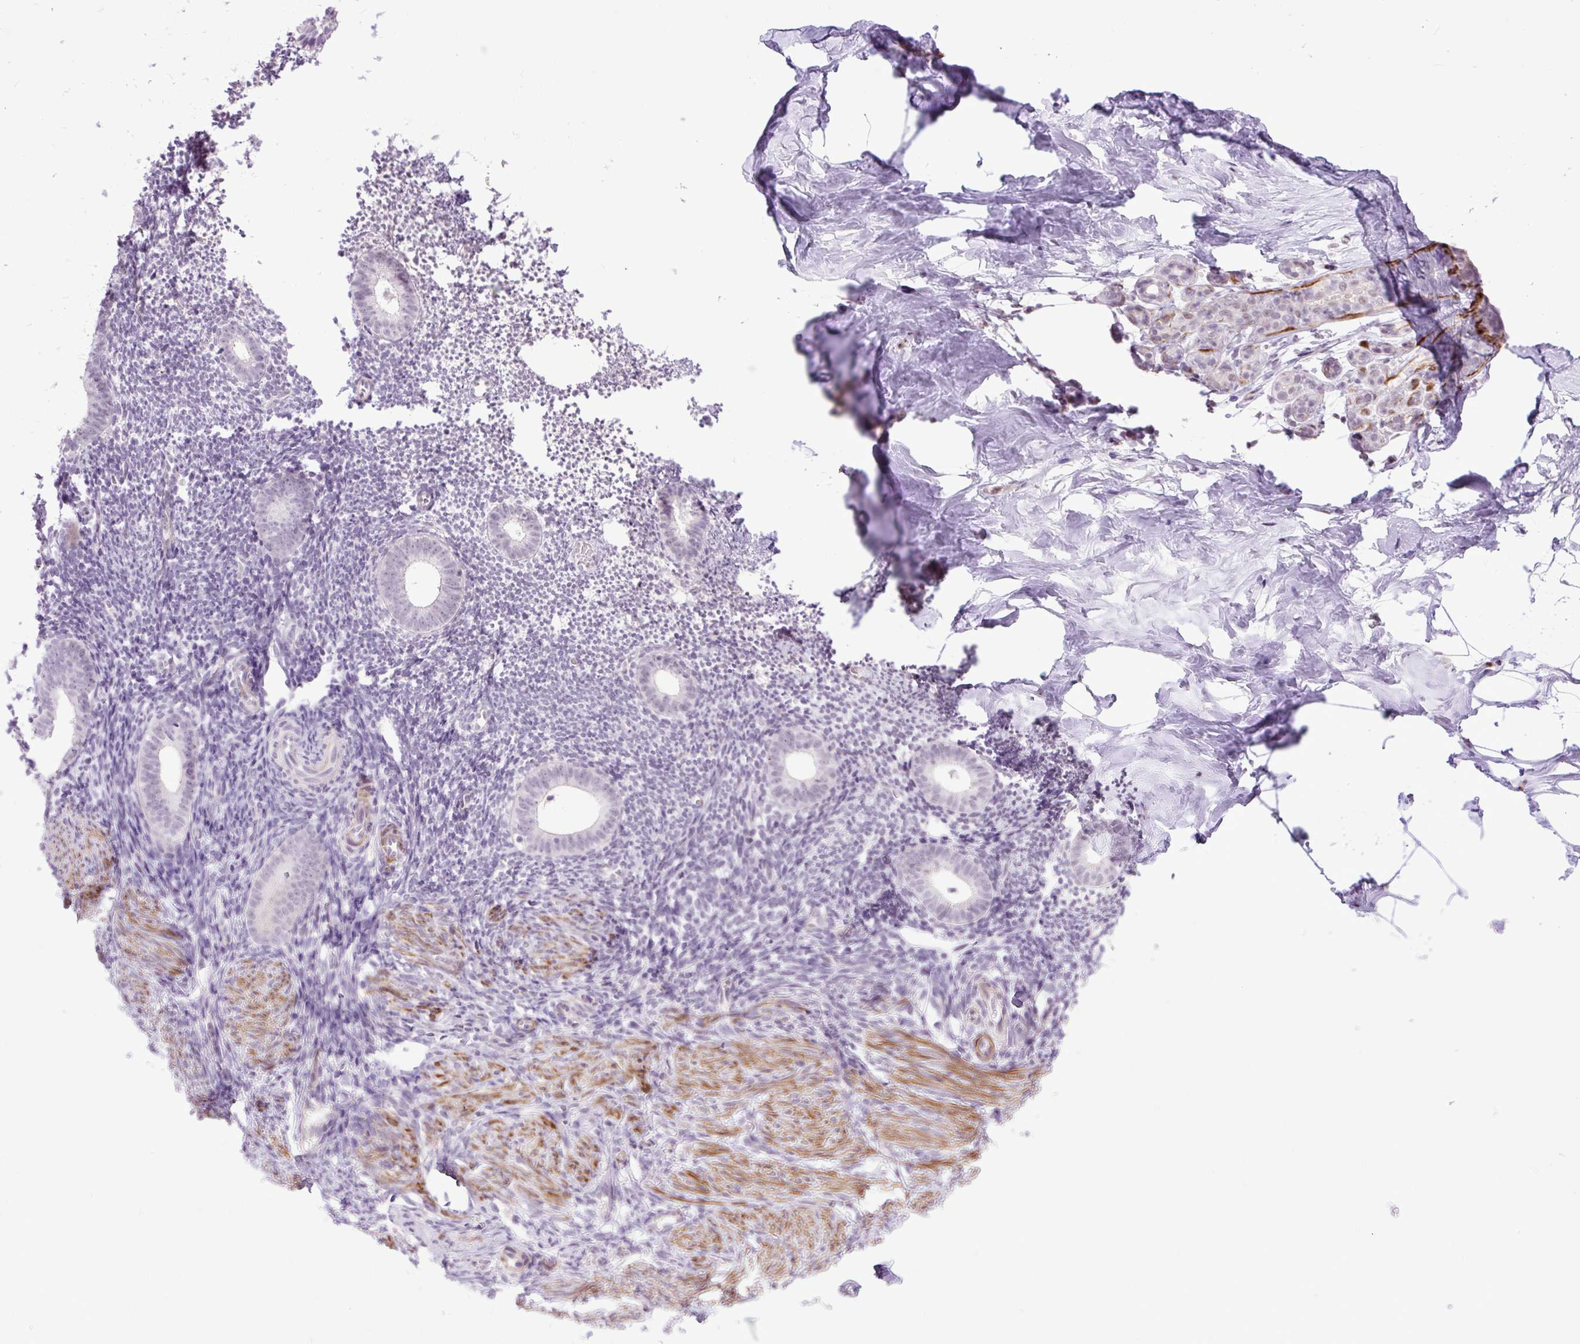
{"staining": {"intensity": "negative", "quantity": "none", "location": "none"}, "tissue": "endometrium", "cell_type": "Cells in endometrial stroma", "image_type": "normal", "snomed": [{"axis": "morphology", "description": "Normal tissue, NOS"}, {"axis": "topography", "description": "Endometrium"}], "caption": "DAB immunohistochemical staining of benign endometrium displays no significant expression in cells in endometrial stroma.", "gene": "ZNF197", "patient": {"sex": "female", "age": 39}}